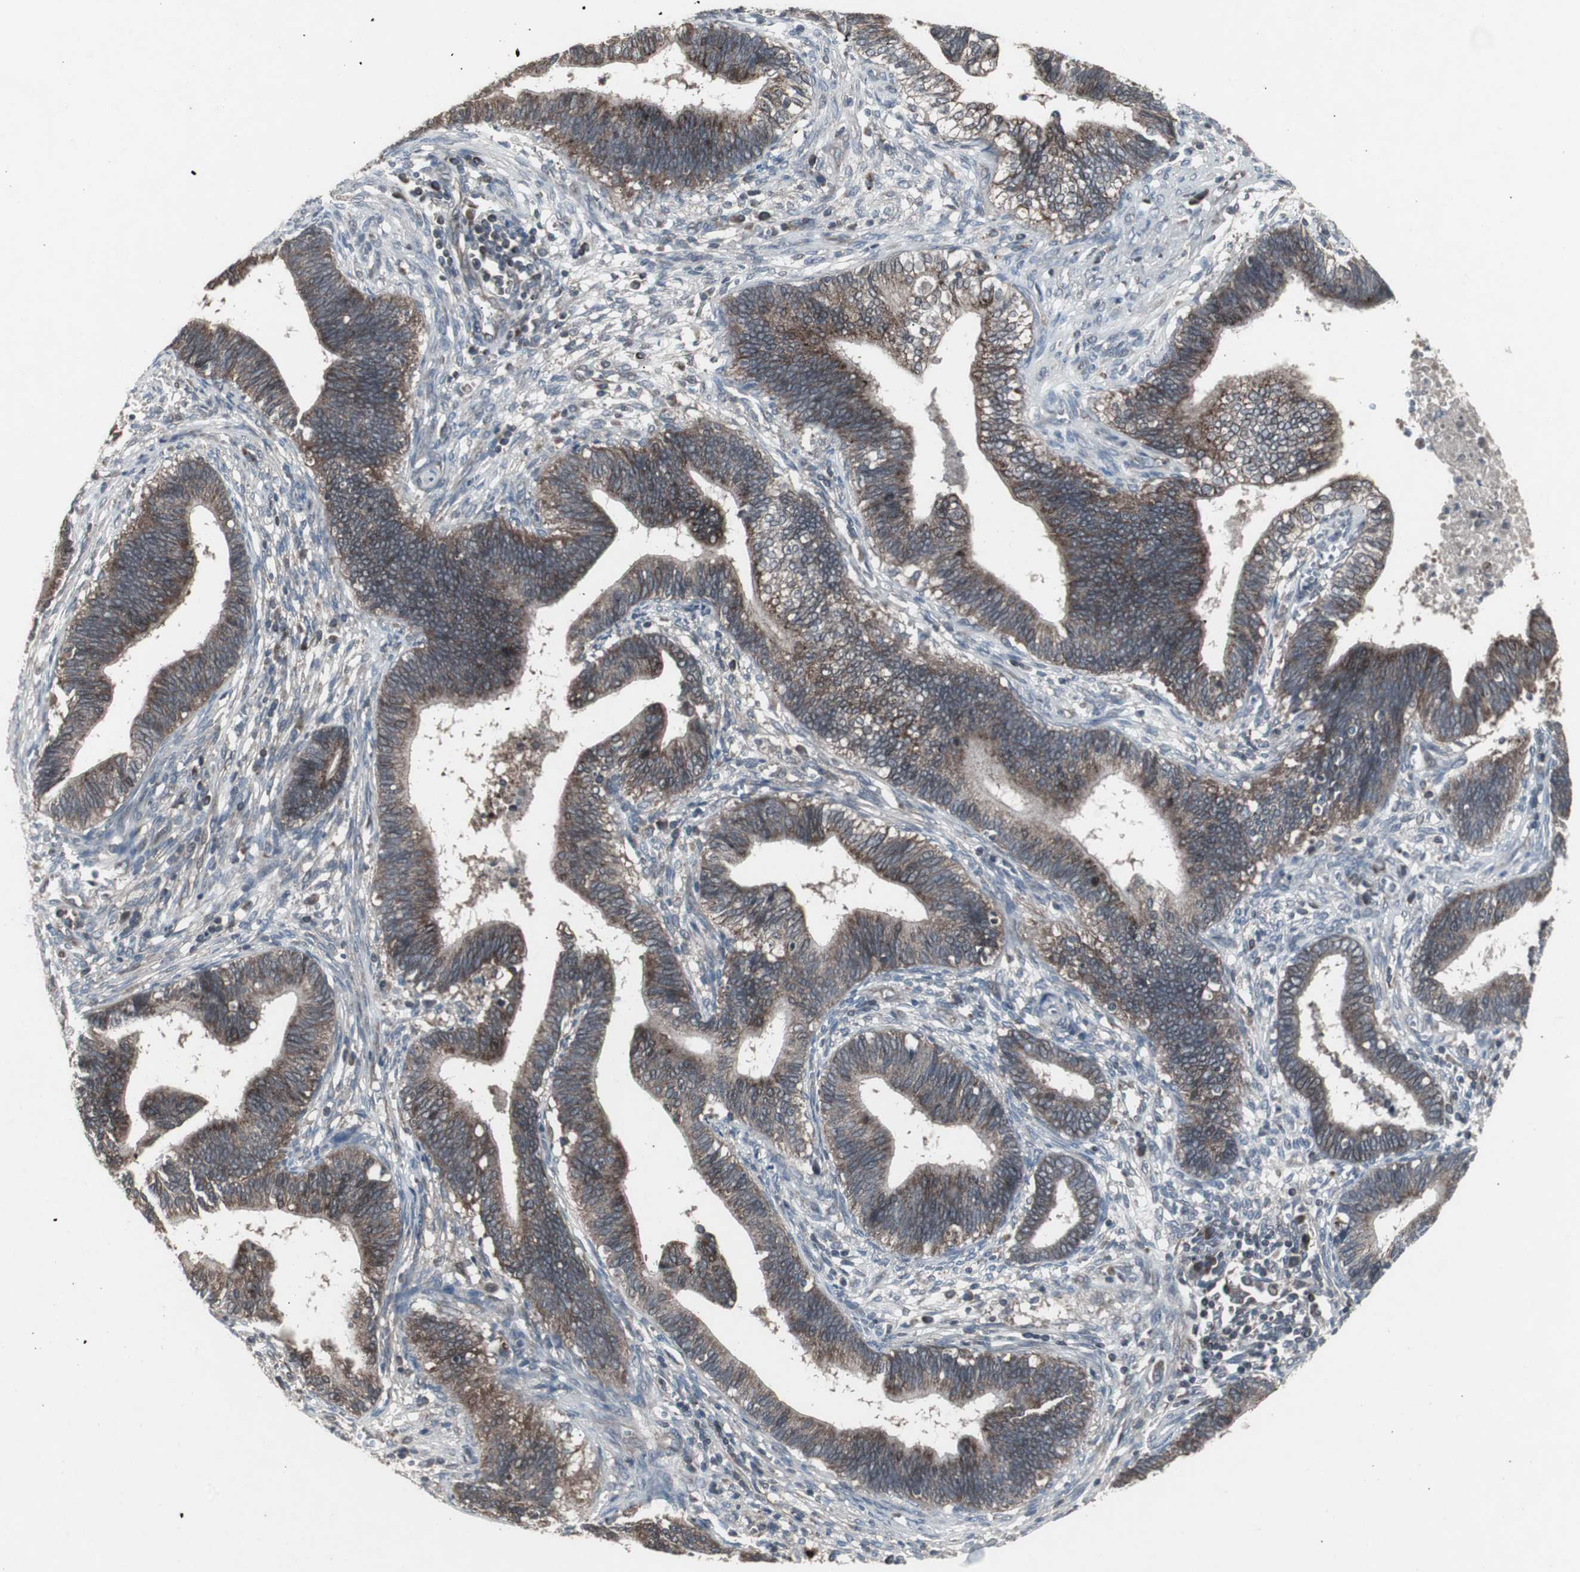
{"staining": {"intensity": "moderate", "quantity": ">75%", "location": "cytoplasmic/membranous"}, "tissue": "cervical cancer", "cell_type": "Tumor cells", "image_type": "cancer", "snomed": [{"axis": "morphology", "description": "Adenocarcinoma, NOS"}, {"axis": "topography", "description": "Cervix"}], "caption": "A brown stain shows moderate cytoplasmic/membranous positivity of a protein in human adenocarcinoma (cervical) tumor cells. (brown staining indicates protein expression, while blue staining denotes nuclei).", "gene": "SSTR2", "patient": {"sex": "female", "age": 44}}